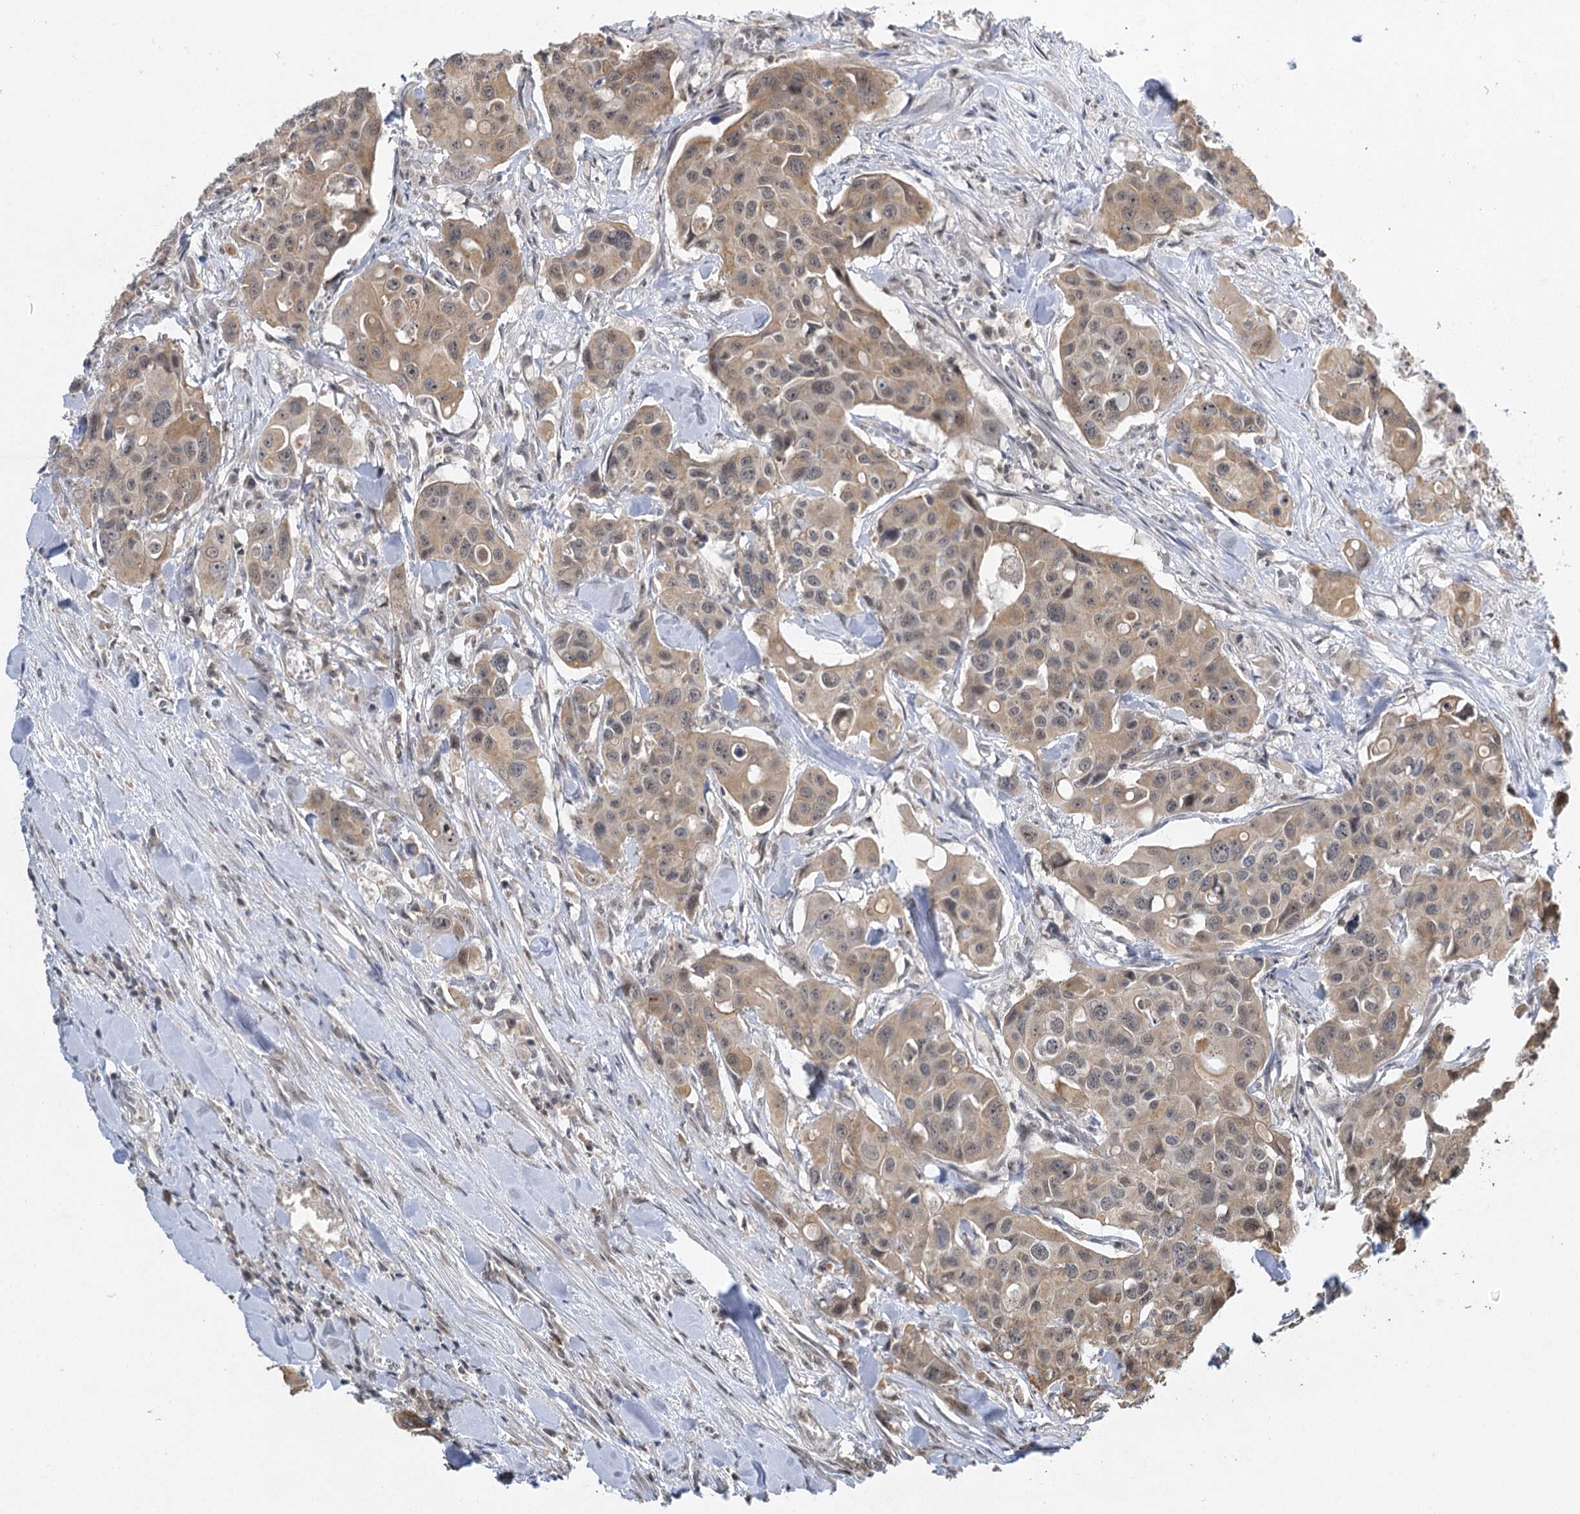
{"staining": {"intensity": "moderate", "quantity": "25%-75%", "location": "cytoplasmic/membranous,nuclear"}, "tissue": "colorectal cancer", "cell_type": "Tumor cells", "image_type": "cancer", "snomed": [{"axis": "morphology", "description": "Adenocarcinoma, NOS"}, {"axis": "topography", "description": "Colon"}], "caption": "The photomicrograph demonstrates immunohistochemical staining of colorectal adenocarcinoma. There is moderate cytoplasmic/membranous and nuclear positivity is seen in approximately 25%-75% of tumor cells.", "gene": "IL11RA", "patient": {"sex": "male", "age": 77}}